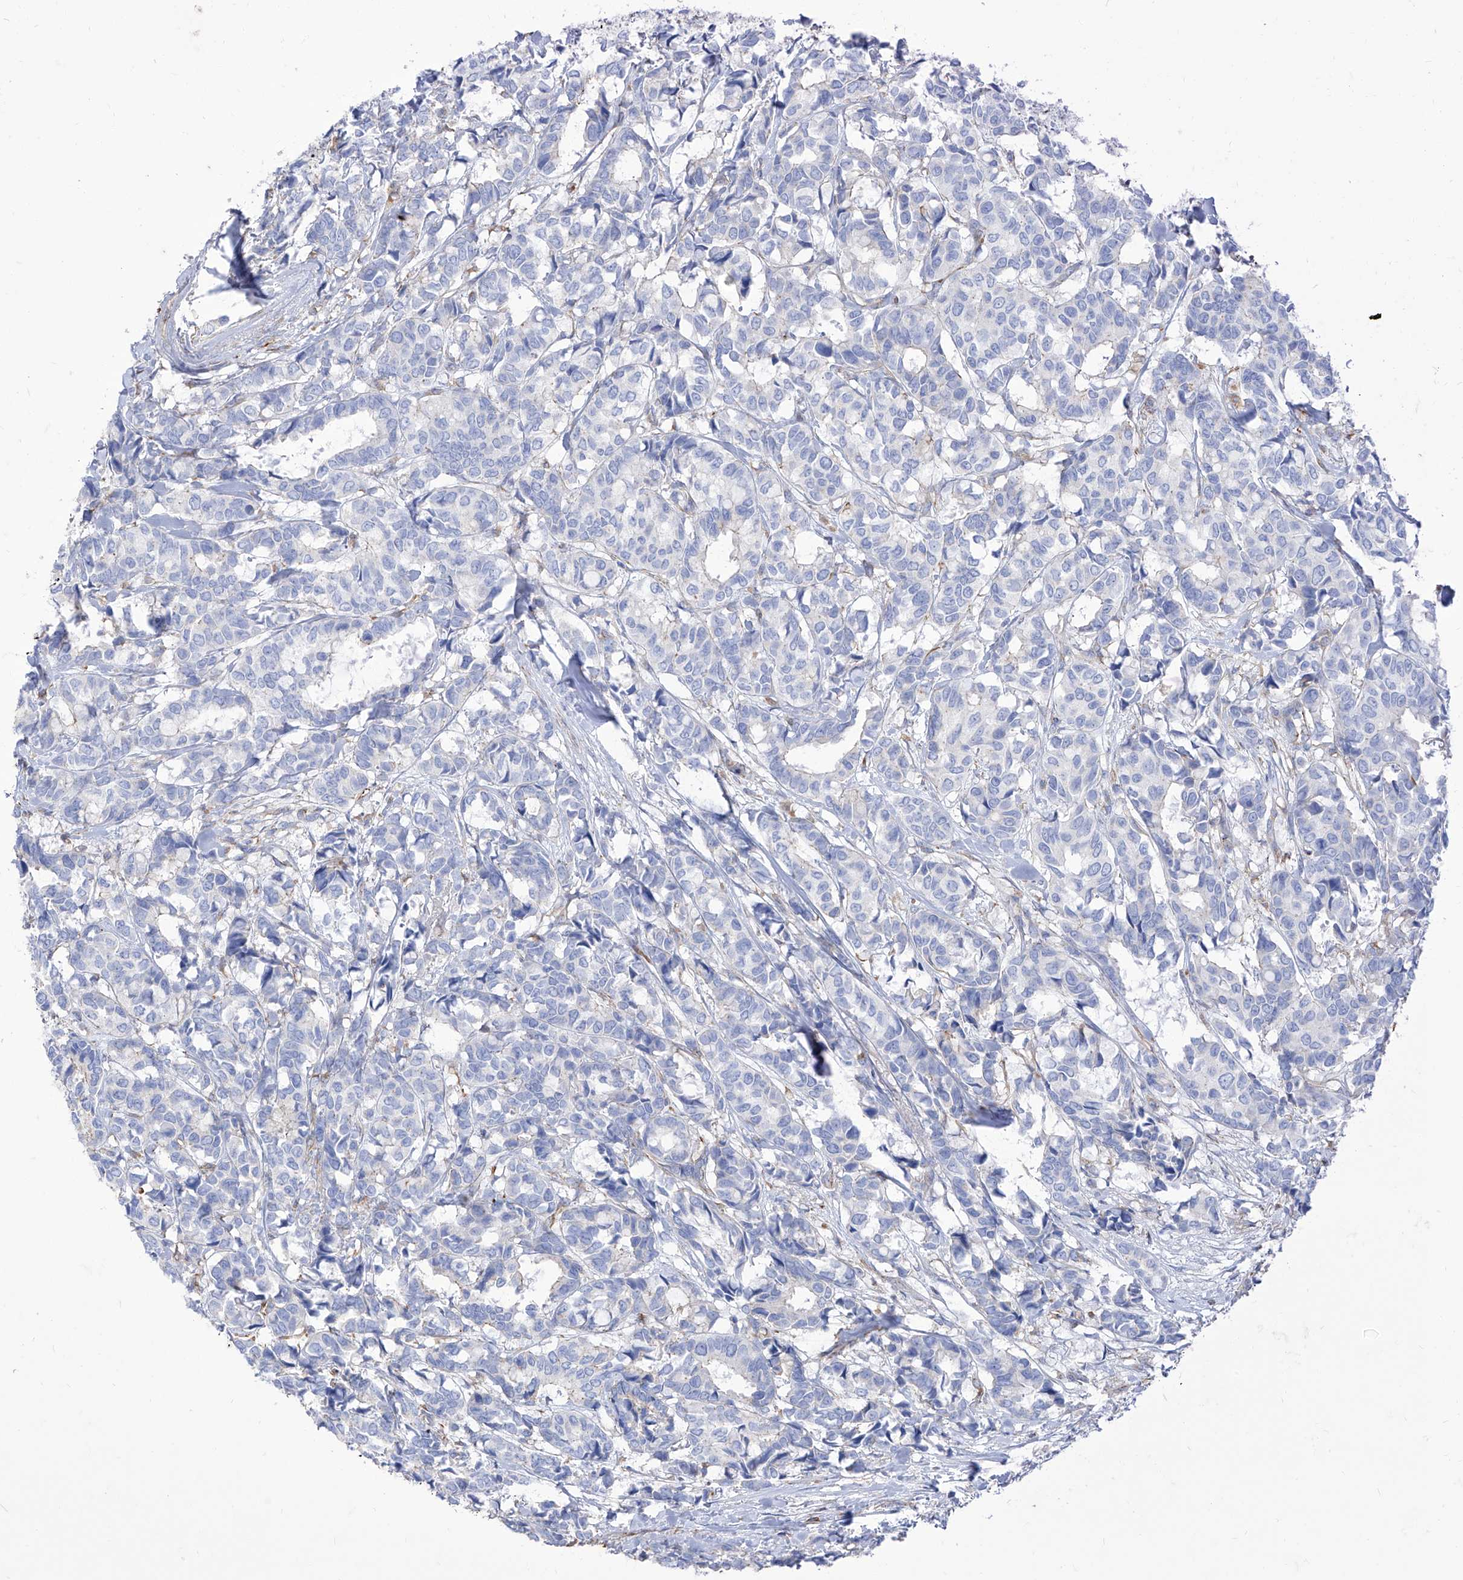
{"staining": {"intensity": "negative", "quantity": "none", "location": "none"}, "tissue": "breast cancer", "cell_type": "Tumor cells", "image_type": "cancer", "snomed": [{"axis": "morphology", "description": "Duct carcinoma"}, {"axis": "topography", "description": "Breast"}], "caption": "Immunohistochemistry photomicrograph of human infiltrating ductal carcinoma (breast) stained for a protein (brown), which displays no positivity in tumor cells. (DAB immunohistochemistry with hematoxylin counter stain).", "gene": "C1orf74", "patient": {"sex": "female", "age": 87}}